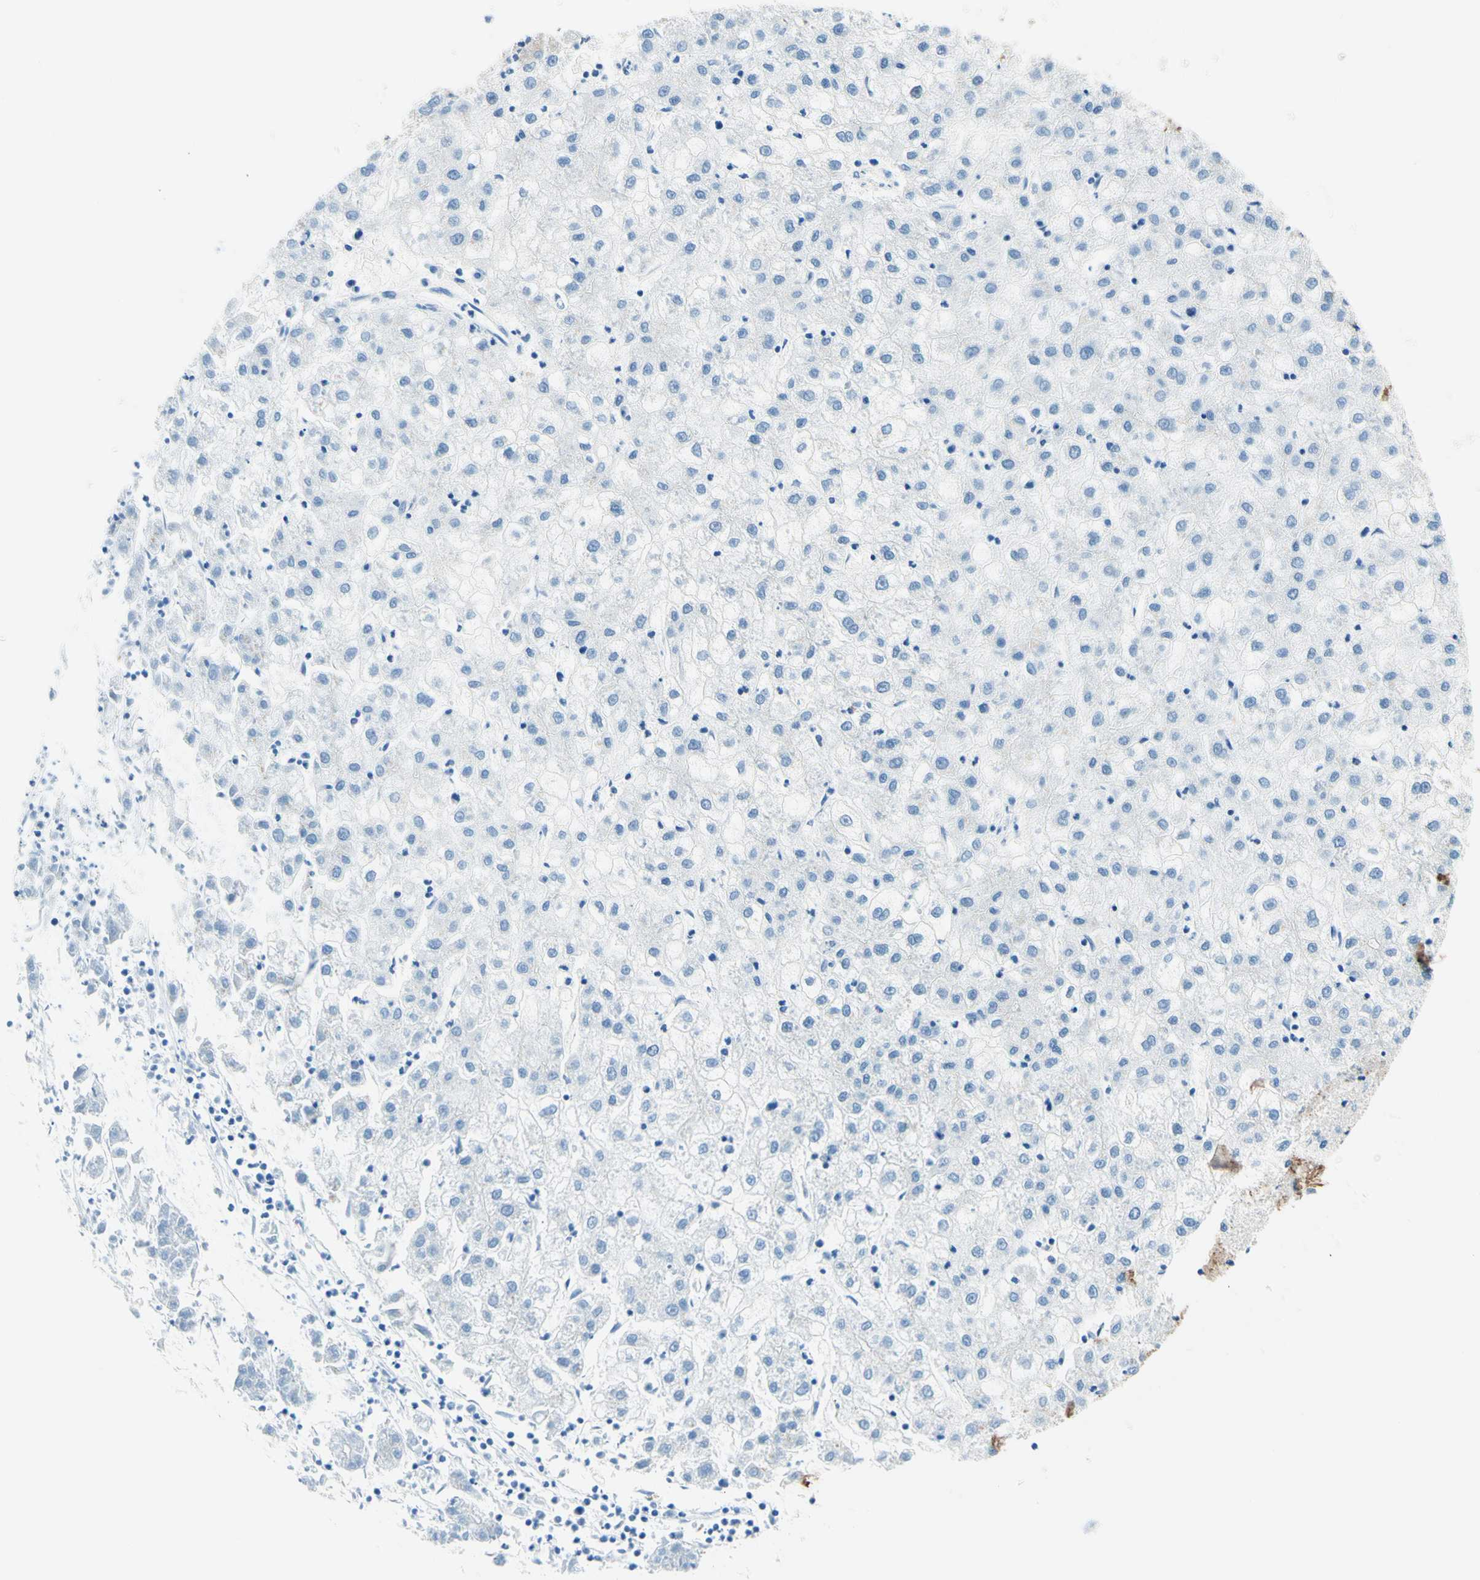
{"staining": {"intensity": "negative", "quantity": "none", "location": "none"}, "tissue": "liver cancer", "cell_type": "Tumor cells", "image_type": "cancer", "snomed": [{"axis": "morphology", "description": "Carcinoma, Hepatocellular, NOS"}, {"axis": "topography", "description": "Liver"}], "caption": "Protein analysis of liver hepatocellular carcinoma demonstrates no significant positivity in tumor cells.", "gene": "MFAP5", "patient": {"sex": "male", "age": 72}}